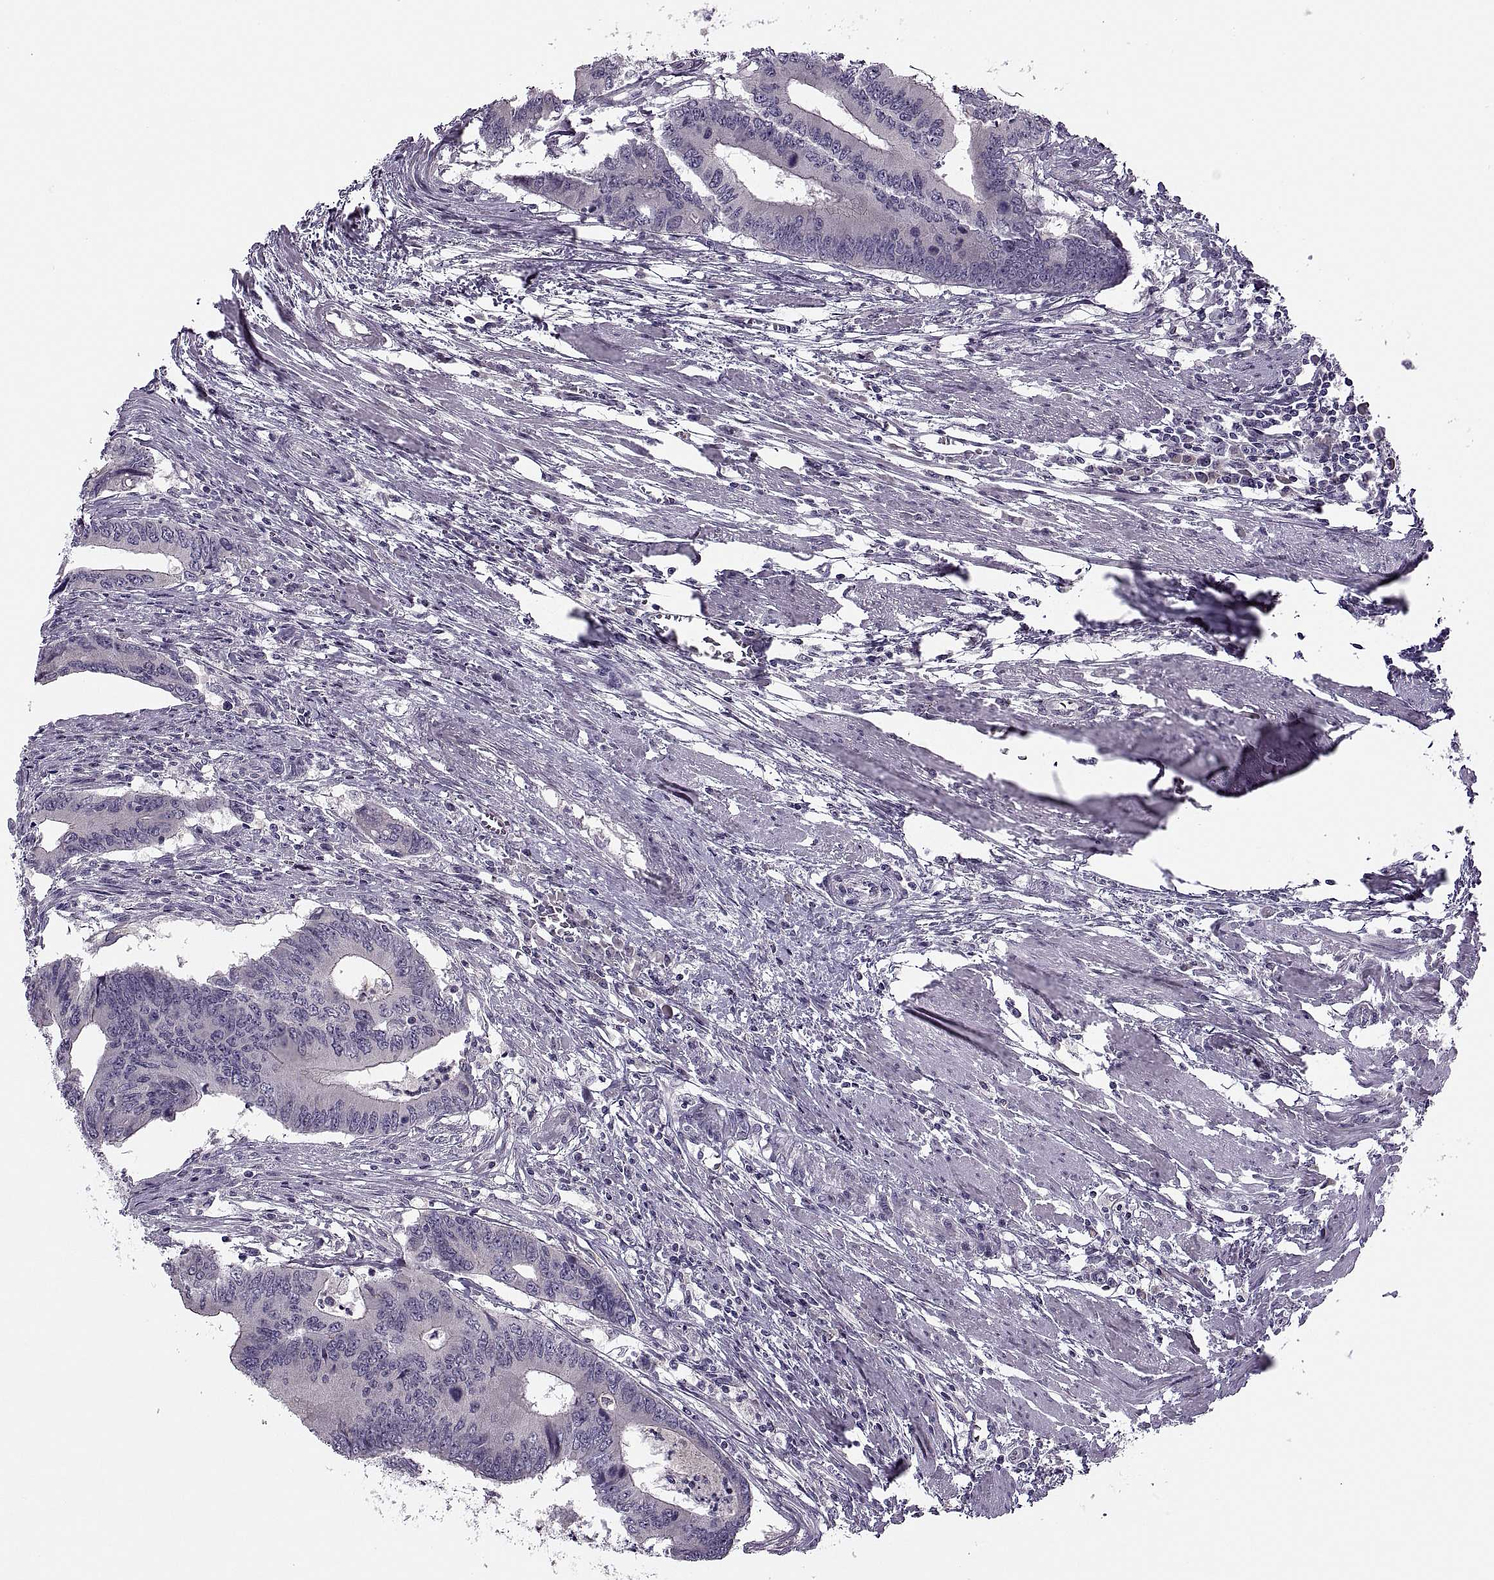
{"staining": {"intensity": "negative", "quantity": "none", "location": "none"}, "tissue": "colorectal cancer", "cell_type": "Tumor cells", "image_type": "cancer", "snomed": [{"axis": "morphology", "description": "Adenocarcinoma, NOS"}, {"axis": "topography", "description": "Colon"}], "caption": "This is an IHC image of human colorectal adenocarcinoma. There is no expression in tumor cells.", "gene": "PRSS54", "patient": {"sex": "male", "age": 53}}